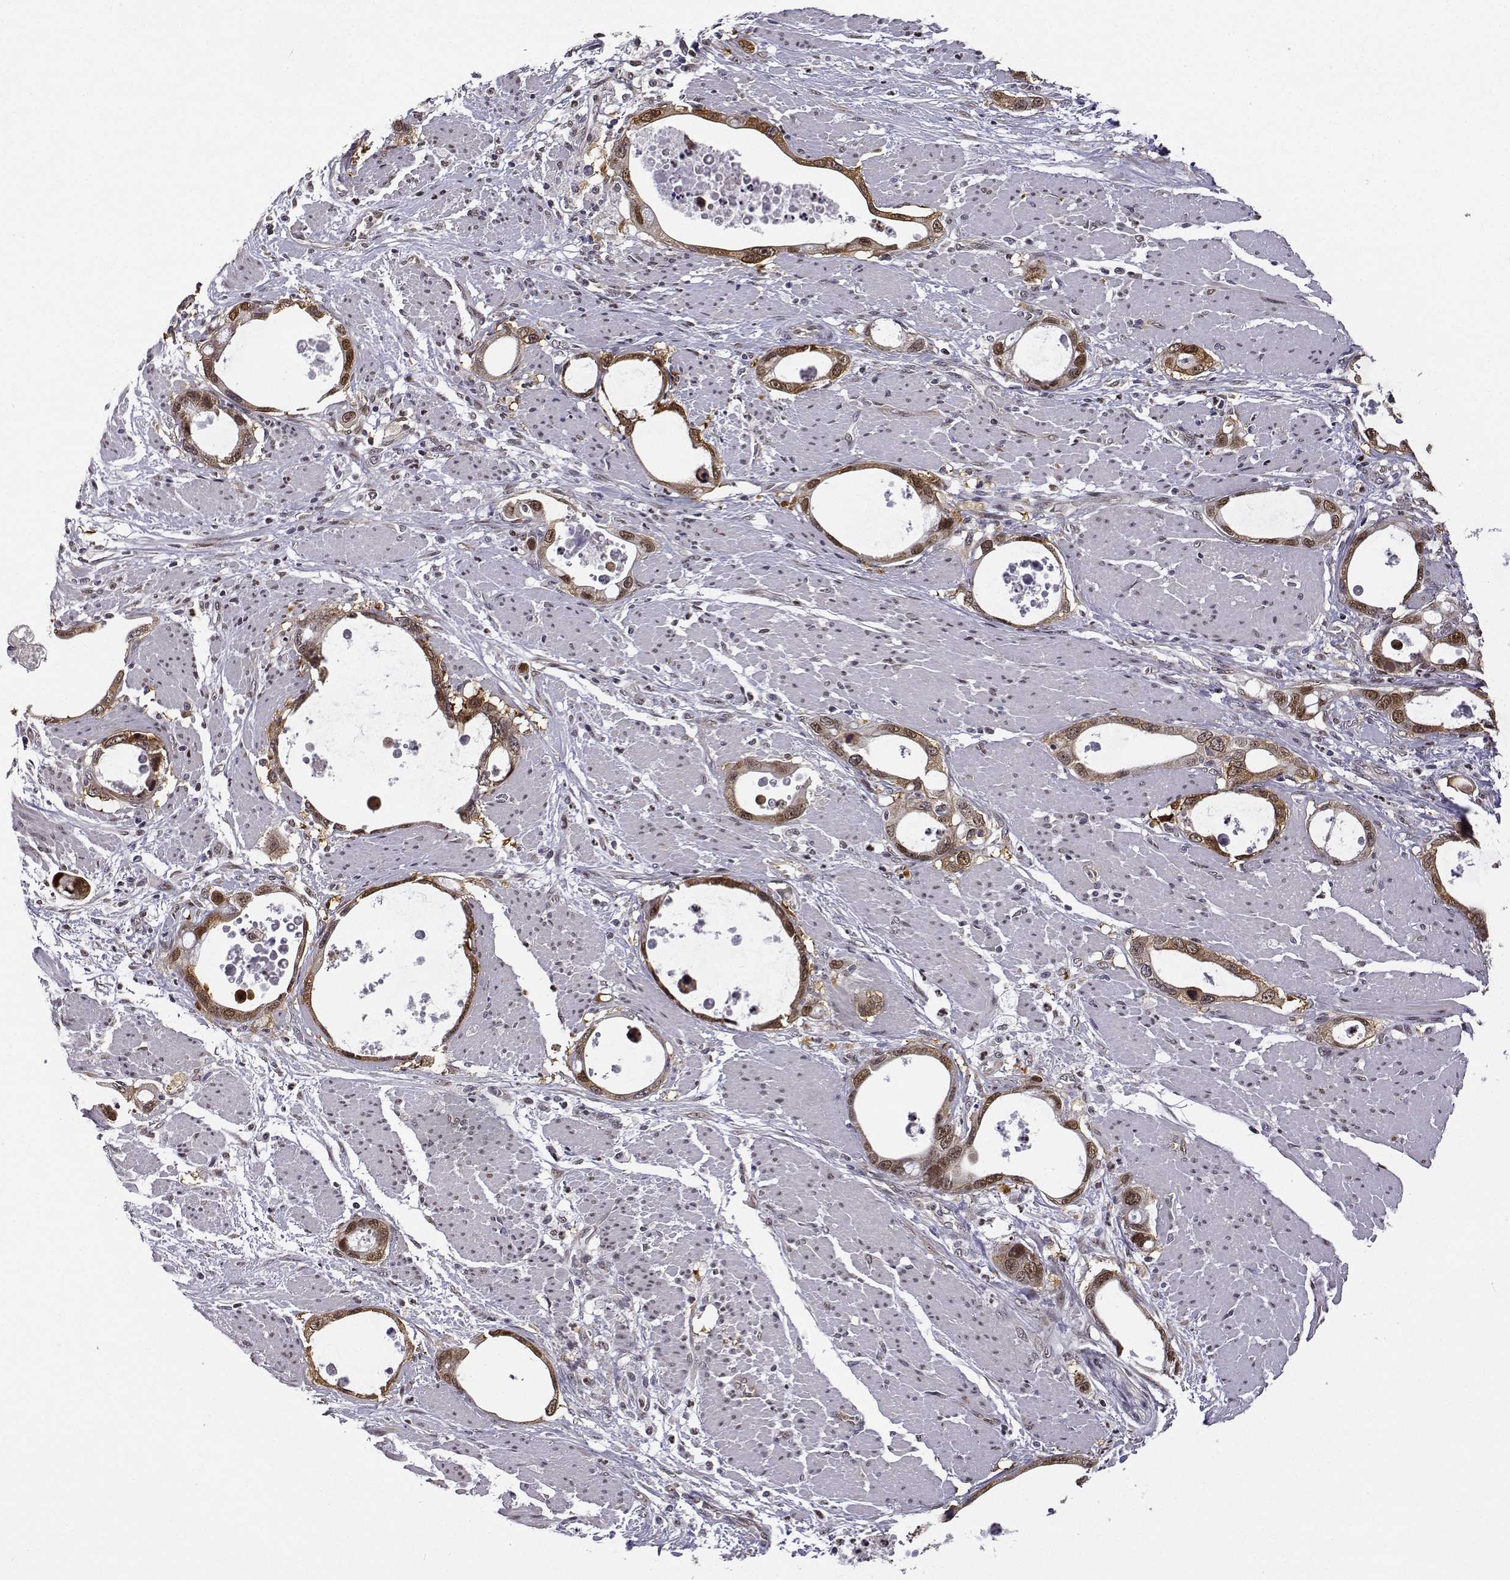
{"staining": {"intensity": "moderate", "quantity": ">75%", "location": "cytoplasmic/membranous,nuclear"}, "tissue": "stomach cancer", "cell_type": "Tumor cells", "image_type": "cancer", "snomed": [{"axis": "morphology", "description": "Adenocarcinoma, NOS"}, {"axis": "topography", "description": "Stomach, upper"}], "caption": "Immunohistochemical staining of stomach adenocarcinoma demonstrates moderate cytoplasmic/membranous and nuclear protein staining in about >75% of tumor cells. (Stains: DAB in brown, nuclei in blue, Microscopy: brightfield microscopy at high magnification).", "gene": "PHGDH", "patient": {"sex": "male", "age": 74}}